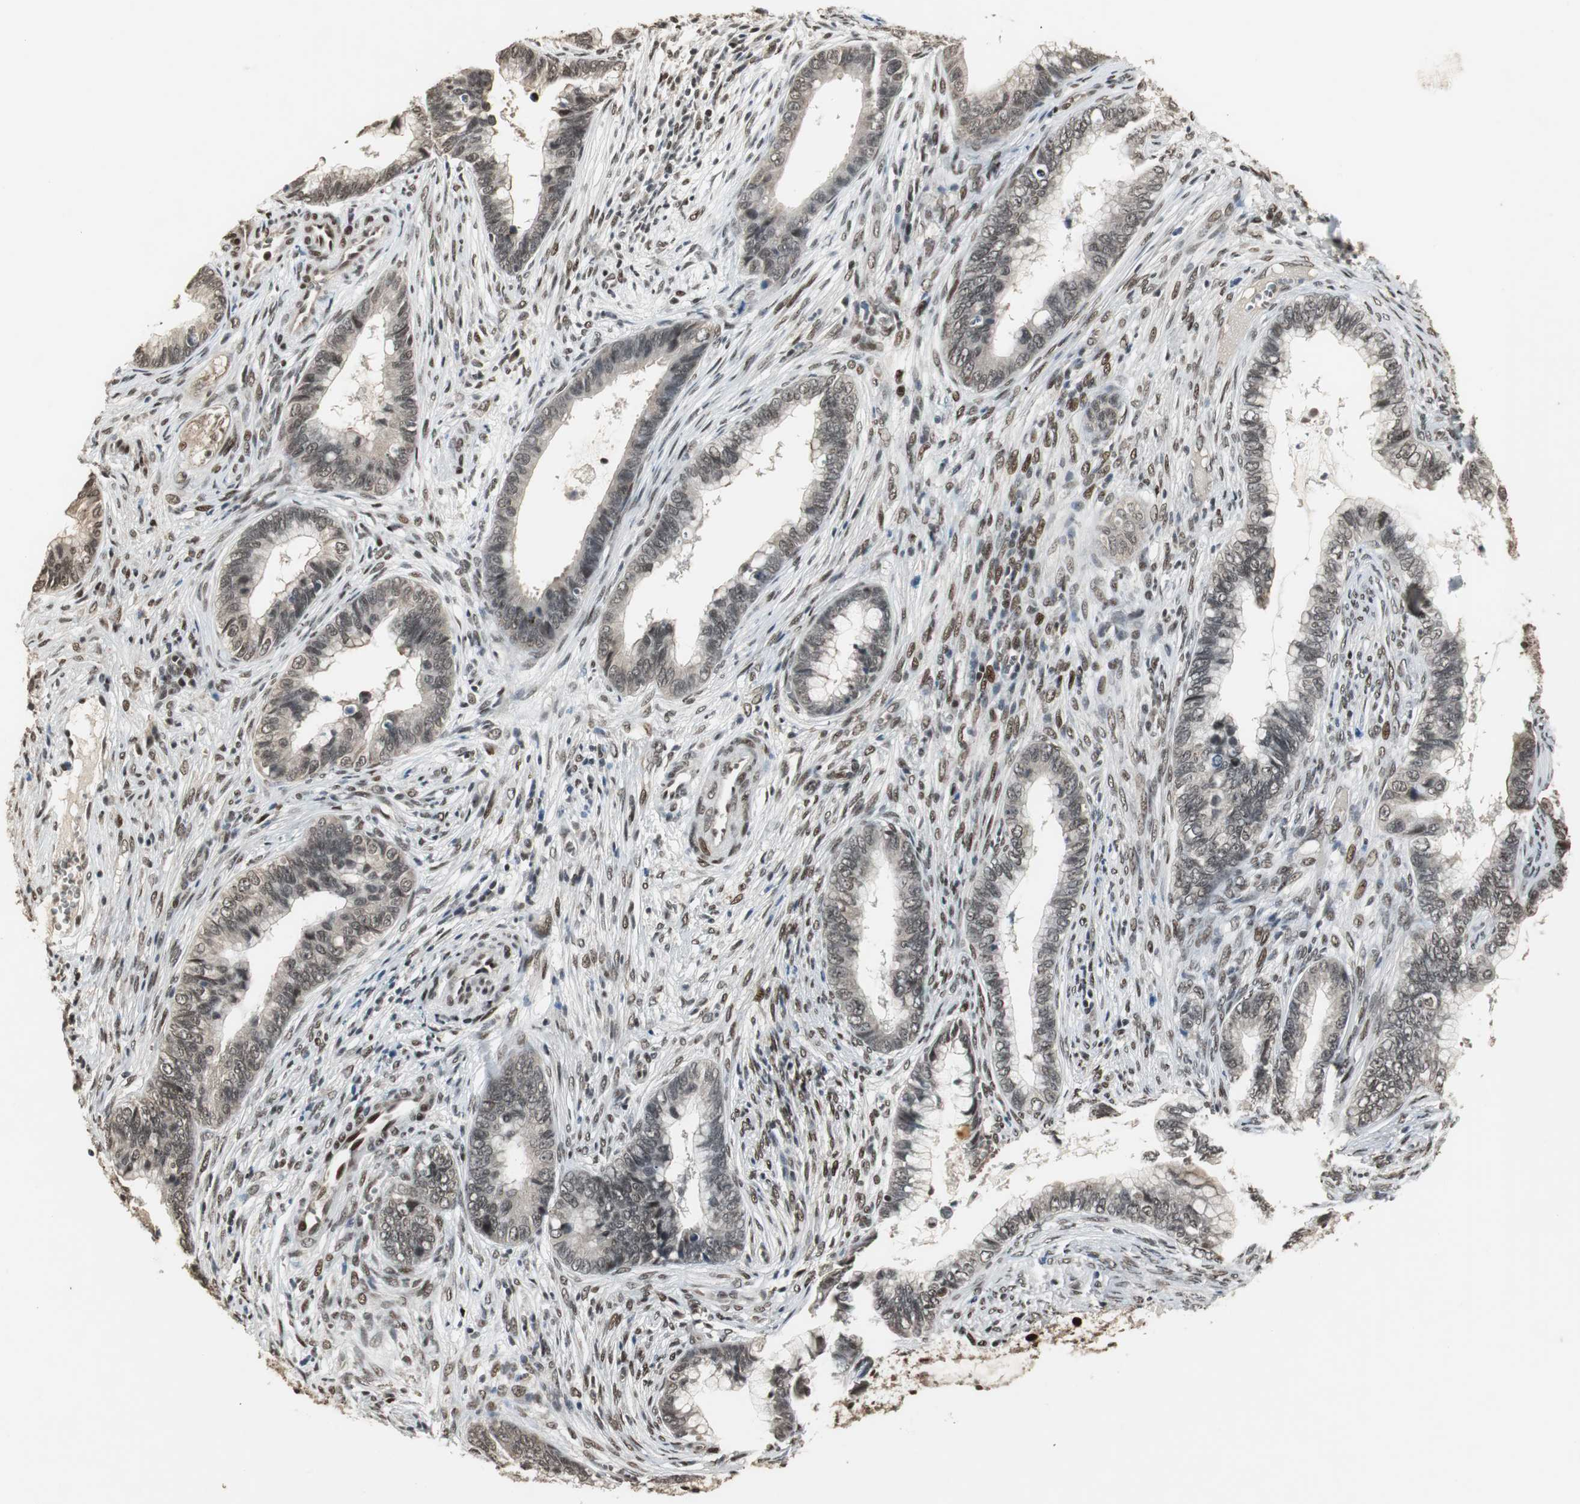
{"staining": {"intensity": "weak", "quantity": "25%-75%", "location": "cytoplasmic/membranous,nuclear"}, "tissue": "cervical cancer", "cell_type": "Tumor cells", "image_type": "cancer", "snomed": [{"axis": "morphology", "description": "Adenocarcinoma, NOS"}, {"axis": "topography", "description": "Cervix"}], "caption": "Immunohistochemistry (IHC) of cervical cancer (adenocarcinoma) demonstrates low levels of weak cytoplasmic/membranous and nuclear positivity in about 25%-75% of tumor cells.", "gene": "TAF5", "patient": {"sex": "female", "age": 44}}